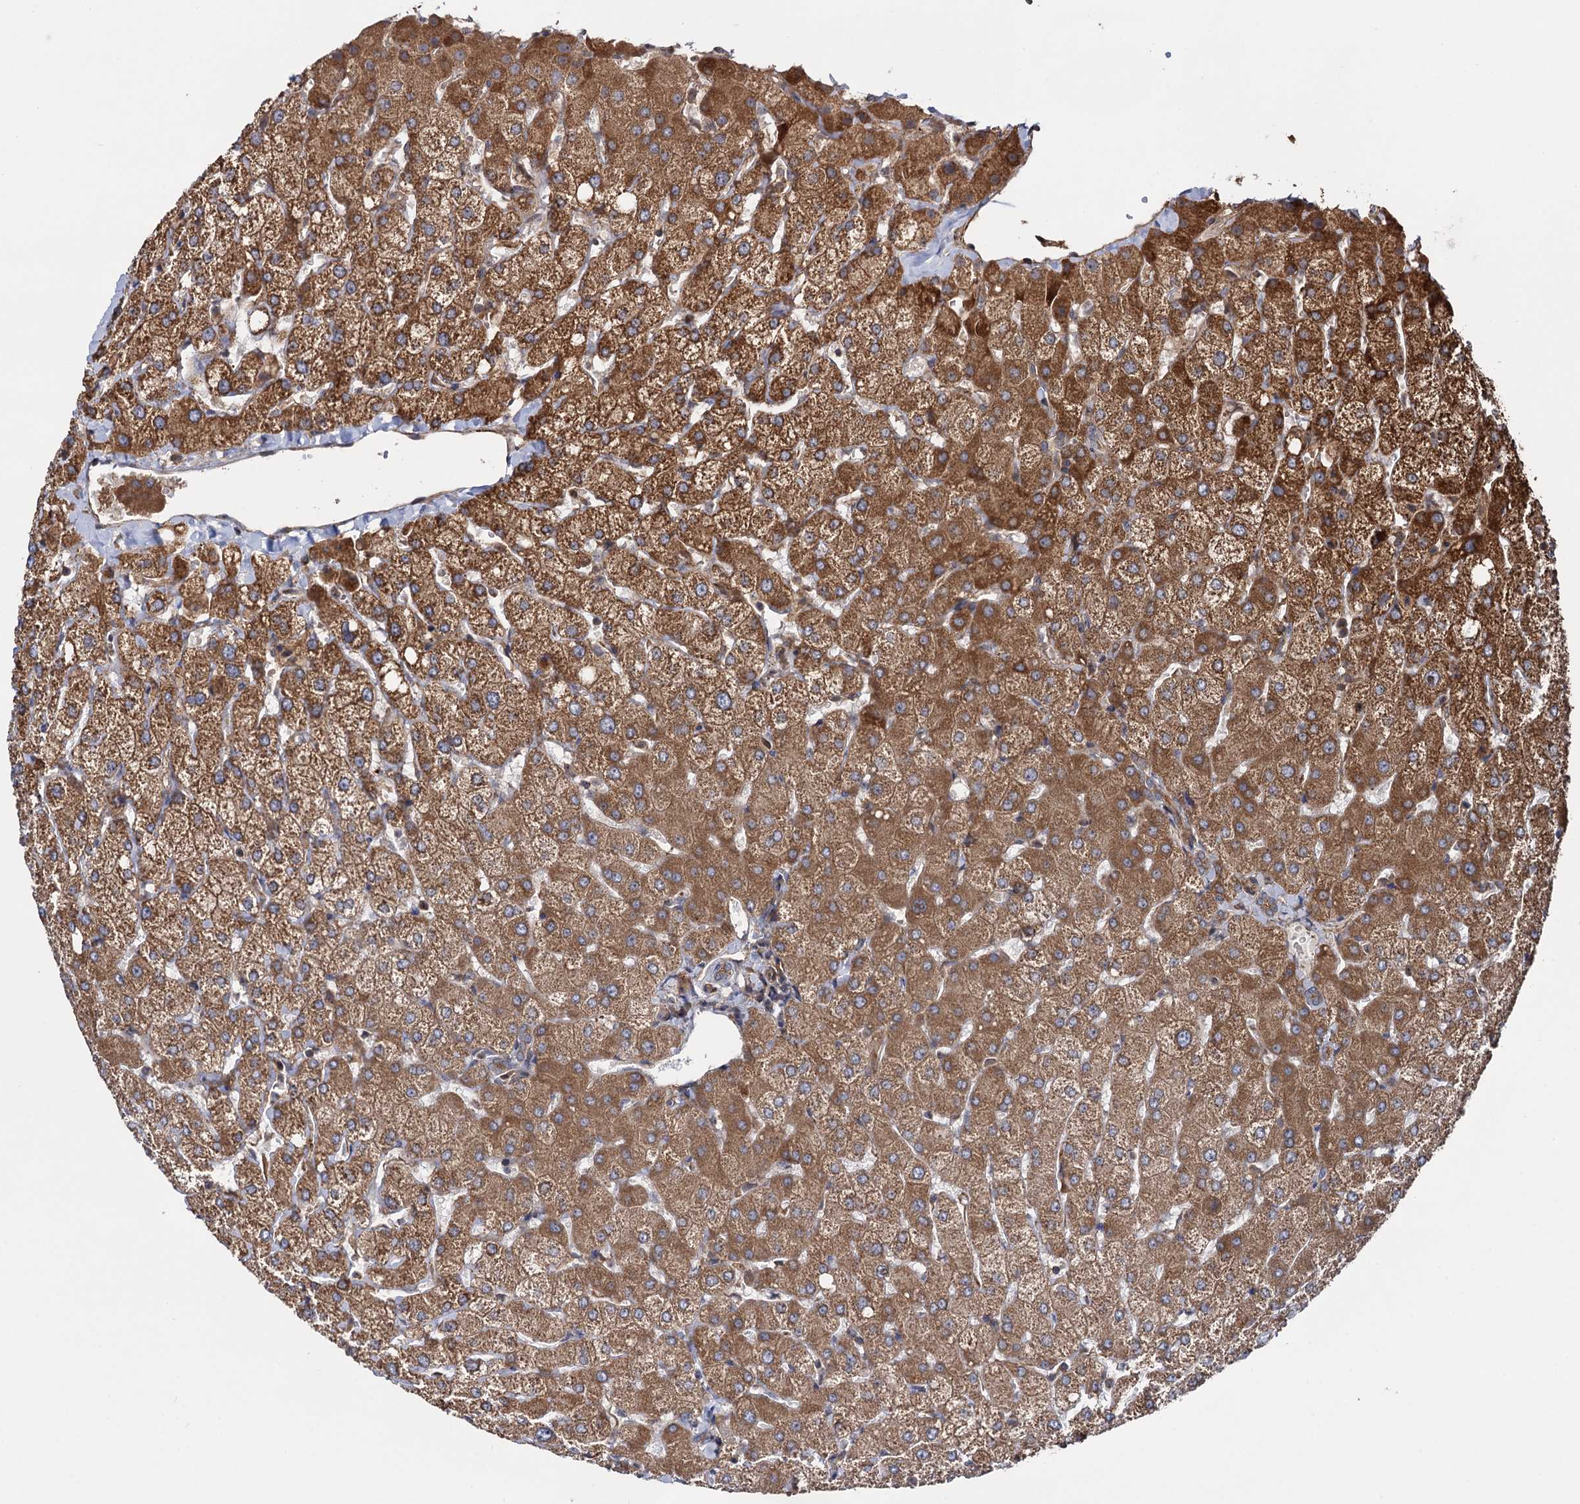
{"staining": {"intensity": "moderate", "quantity": ">75%", "location": "cytoplasmic/membranous"}, "tissue": "liver", "cell_type": "Cholangiocytes", "image_type": "normal", "snomed": [{"axis": "morphology", "description": "Normal tissue, NOS"}, {"axis": "topography", "description": "Liver"}], "caption": "IHC photomicrograph of normal liver: human liver stained using IHC exhibits medium levels of moderate protein expression localized specifically in the cytoplasmic/membranous of cholangiocytes, appearing as a cytoplasmic/membranous brown color.", "gene": "ATP8B4", "patient": {"sex": "female", "age": 54}}